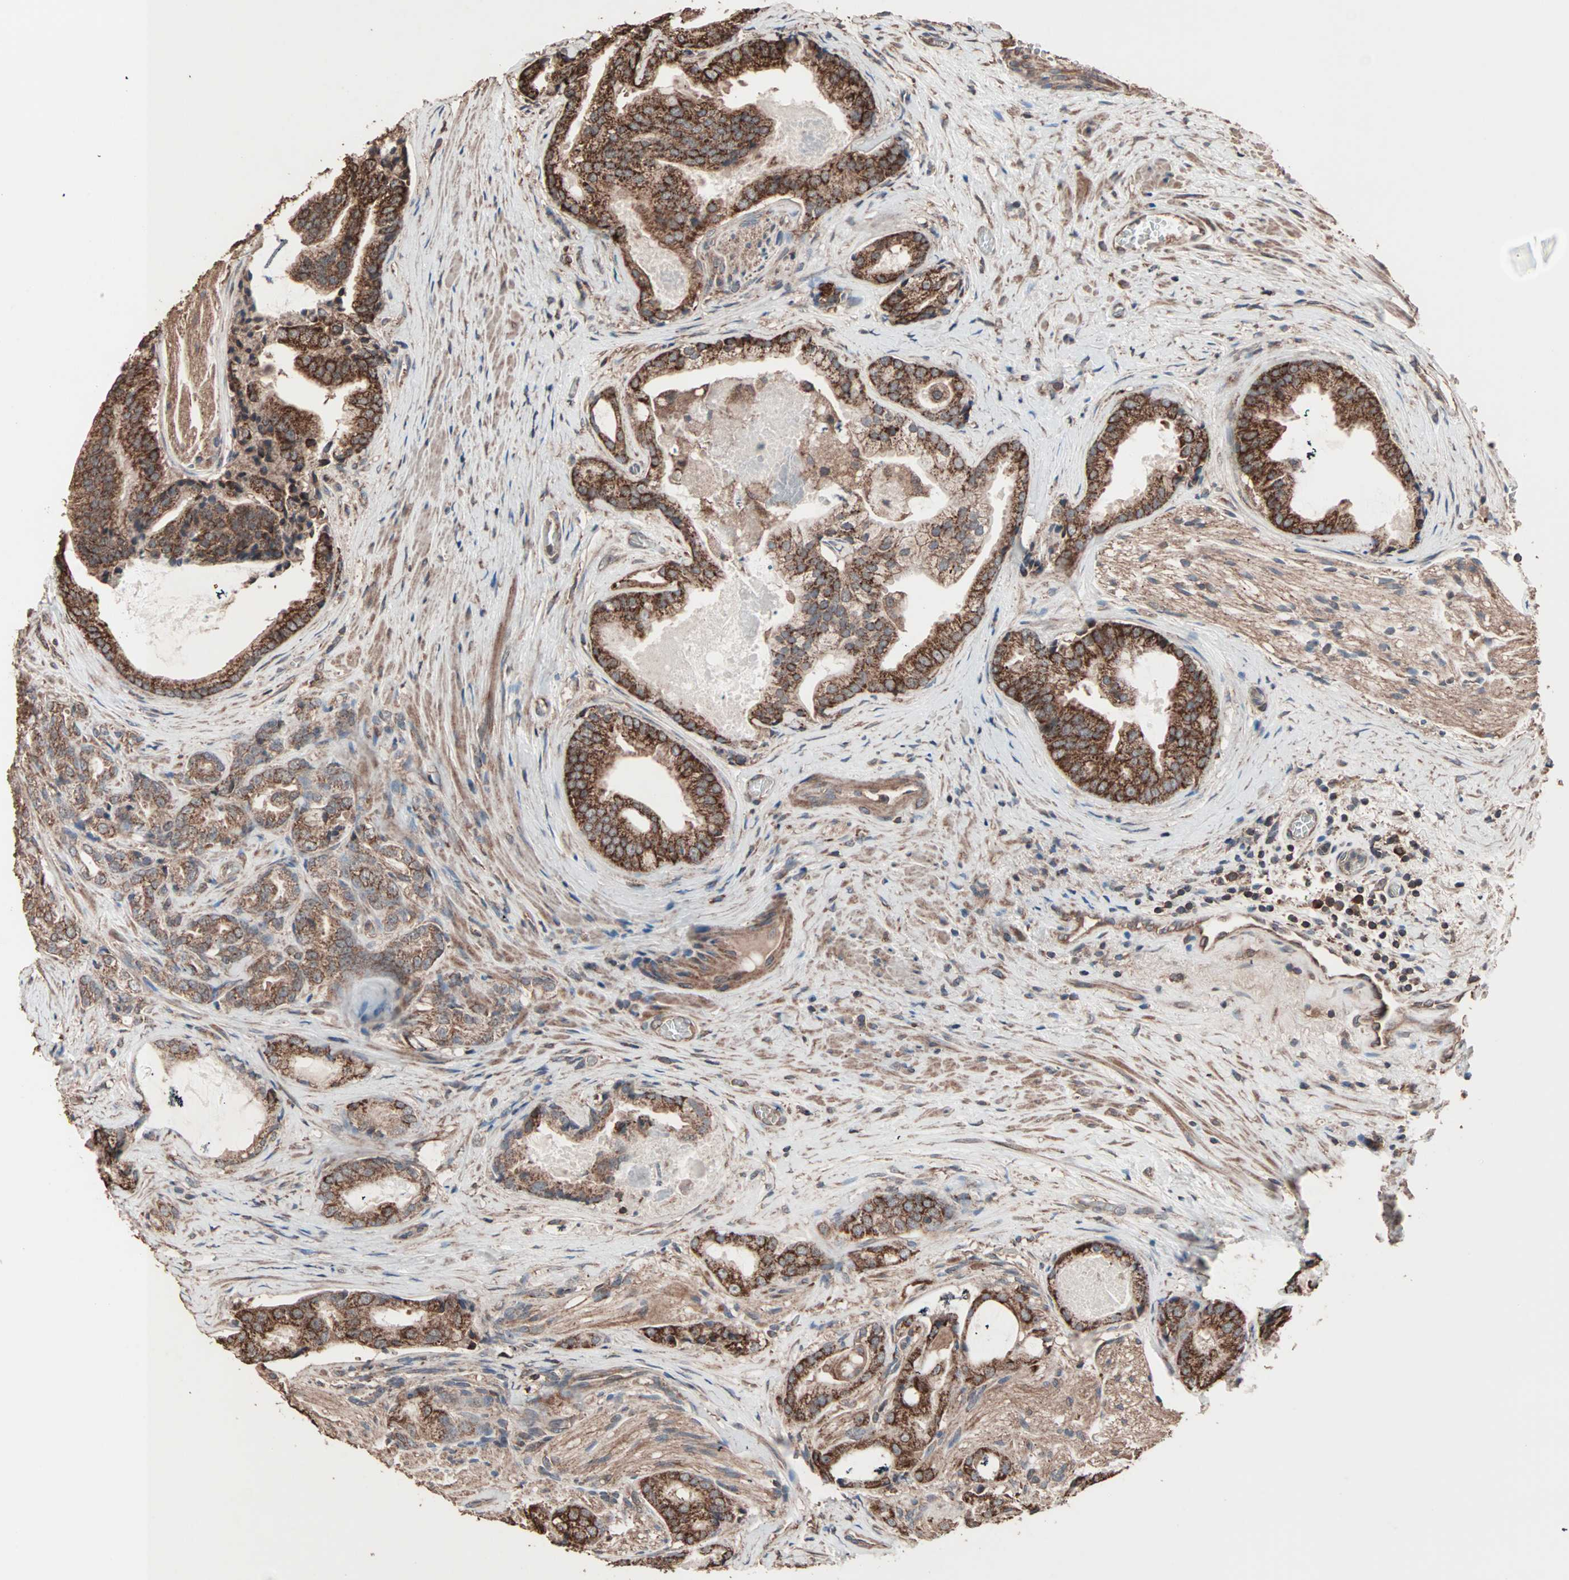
{"staining": {"intensity": "moderate", "quantity": ">75%", "location": "cytoplasmic/membranous"}, "tissue": "prostate cancer", "cell_type": "Tumor cells", "image_type": "cancer", "snomed": [{"axis": "morphology", "description": "Adenocarcinoma, Low grade"}, {"axis": "topography", "description": "Prostate"}], "caption": "Human prostate cancer (low-grade adenocarcinoma) stained for a protein (brown) reveals moderate cytoplasmic/membranous positive expression in approximately >75% of tumor cells.", "gene": "MRPL2", "patient": {"sex": "male", "age": 58}}